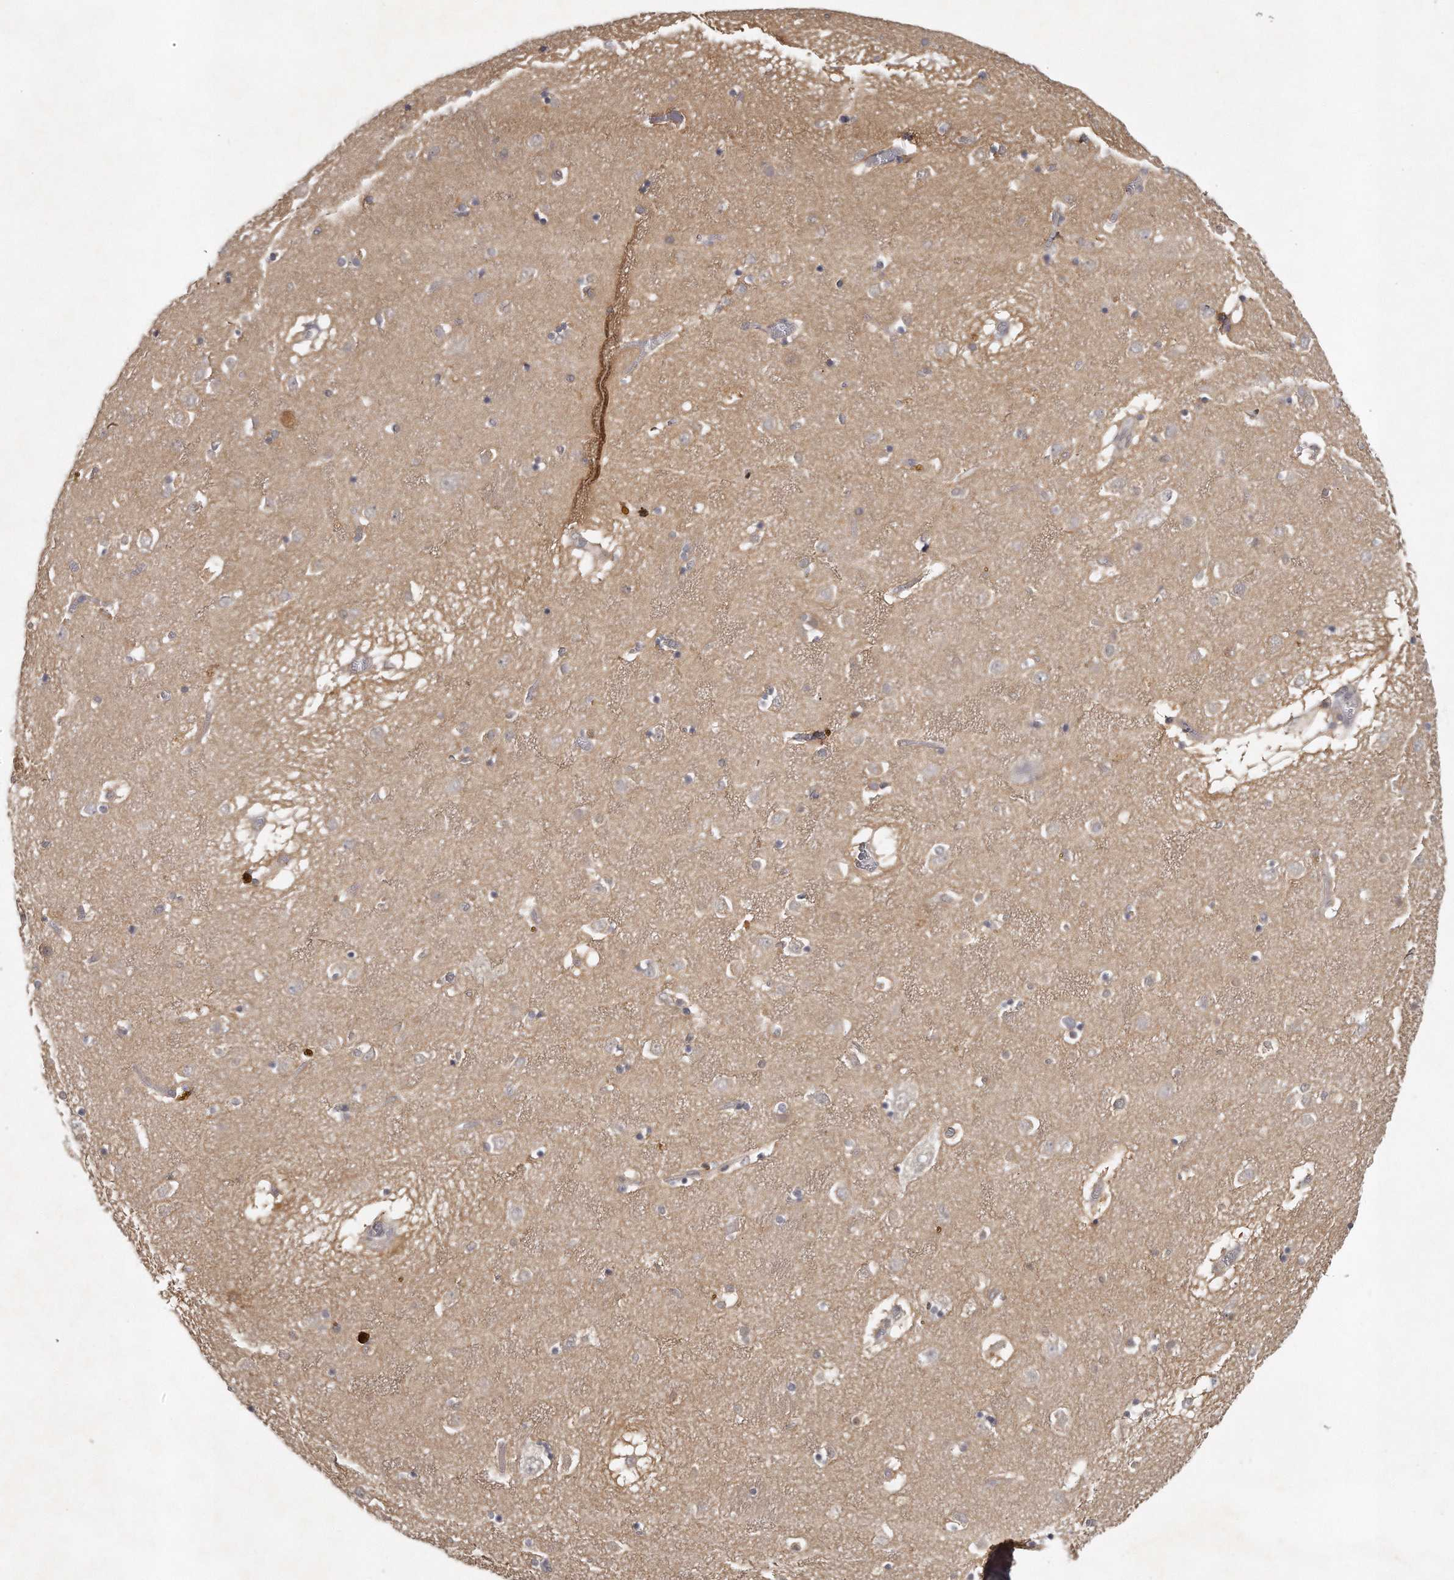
{"staining": {"intensity": "negative", "quantity": "none", "location": "none"}, "tissue": "caudate", "cell_type": "Glial cells", "image_type": "normal", "snomed": [{"axis": "morphology", "description": "Normal tissue, NOS"}, {"axis": "topography", "description": "Lateral ventricle wall"}], "caption": "A photomicrograph of caudate stained for a protein displays no brown staining in glial cells. (Immunohistochemistry, brightfield microscopy, high magnification).", "gene": "GGCT", "patient": {"sex": "male", "age": 70}}